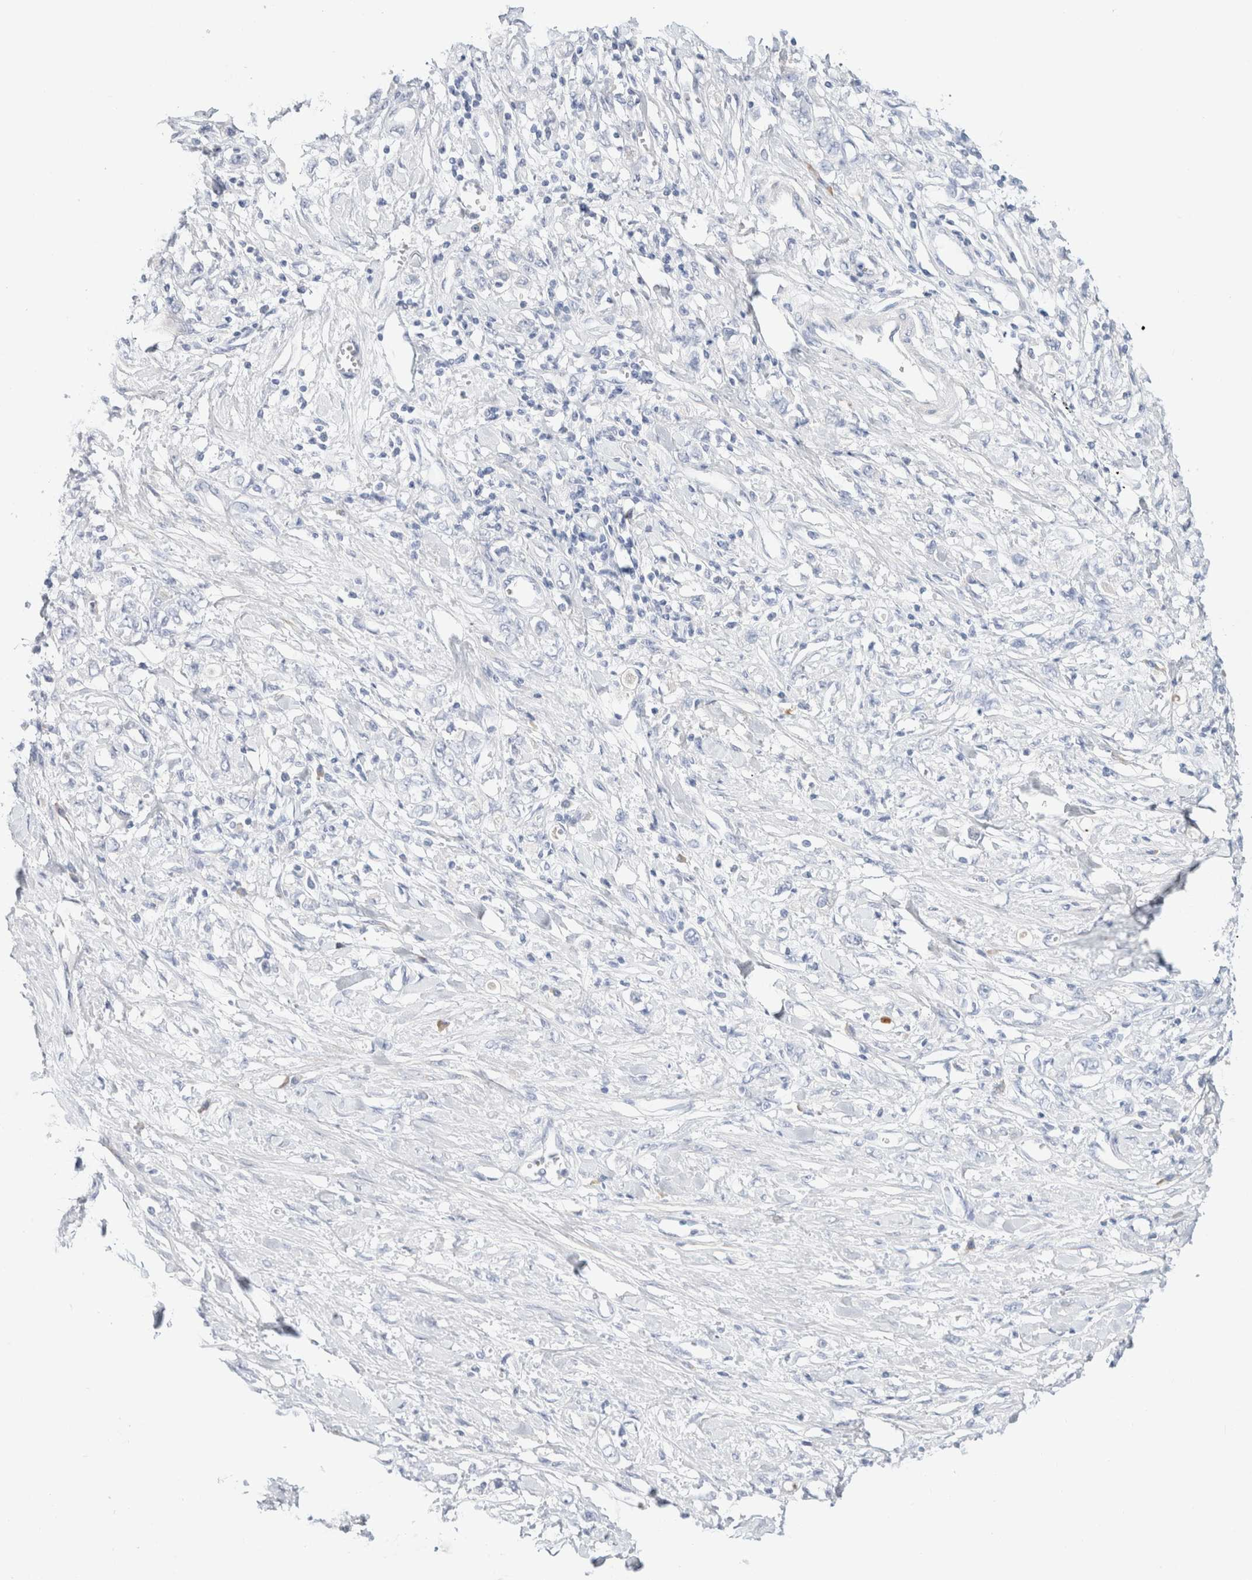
{"staining": {"intensity": "negative", "quantity": "none", "location": "none"}, "tissue": "stomach cancer", "cell_type": "Tumor cells", "image_type": "cancer", "snomed": [{"axis": "morphology", "description": "Adenocarcinoma, NOS"}, {"axis": "topography", "description": "Stomach"}], "caption": "This is an immunohistochemistry photomicrograph of stomach cancer (adenocarcinoma). There is no expression in tumor cells.", "gene": "GADD45G", "patient": {"sex": "female", "age": 76}}